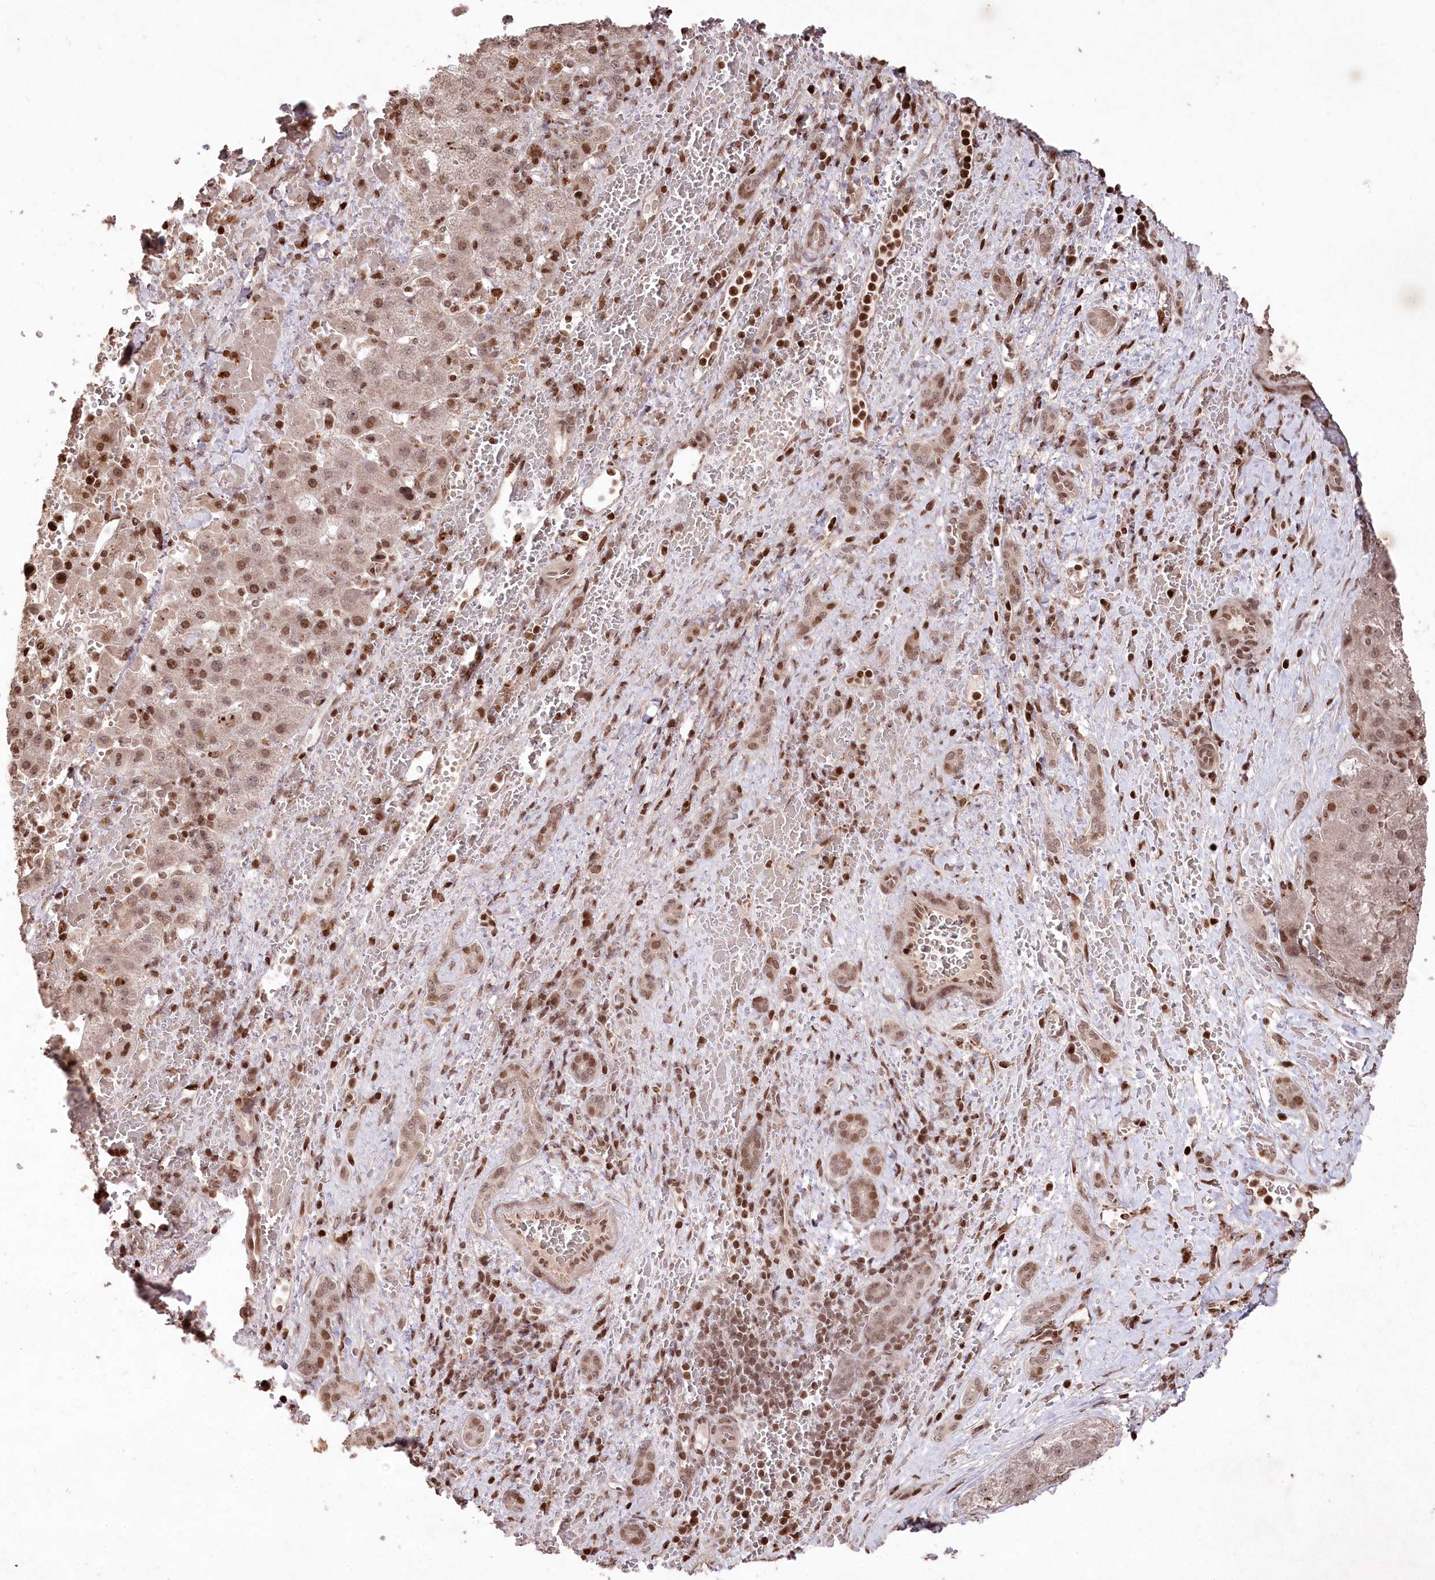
{"staining": {"intensity": "moderate", "quantity": "25%-75%", "location": "nuclear"}, "tissue": "liver cancer", "cell_type": "Tumor cells", "image_type": "cancer", "snomed": [{"axis": "morphology", "description": "Normal tissue, NOS"}, {"axis": "morphology", "description": "Carcinoma, Hepatocellular, NOS"}, {"axis": "topography", "description": "Liver"}], "caption": "High-power microscopy captured an immunohistochemistry micrograph of liver hepatocellular carcinoma, revealing moderate nuclear positivity in about 25%-75% of tumor cells.", "gene": "CCSER2", "patient": {"sex": "male", "age": 57}}